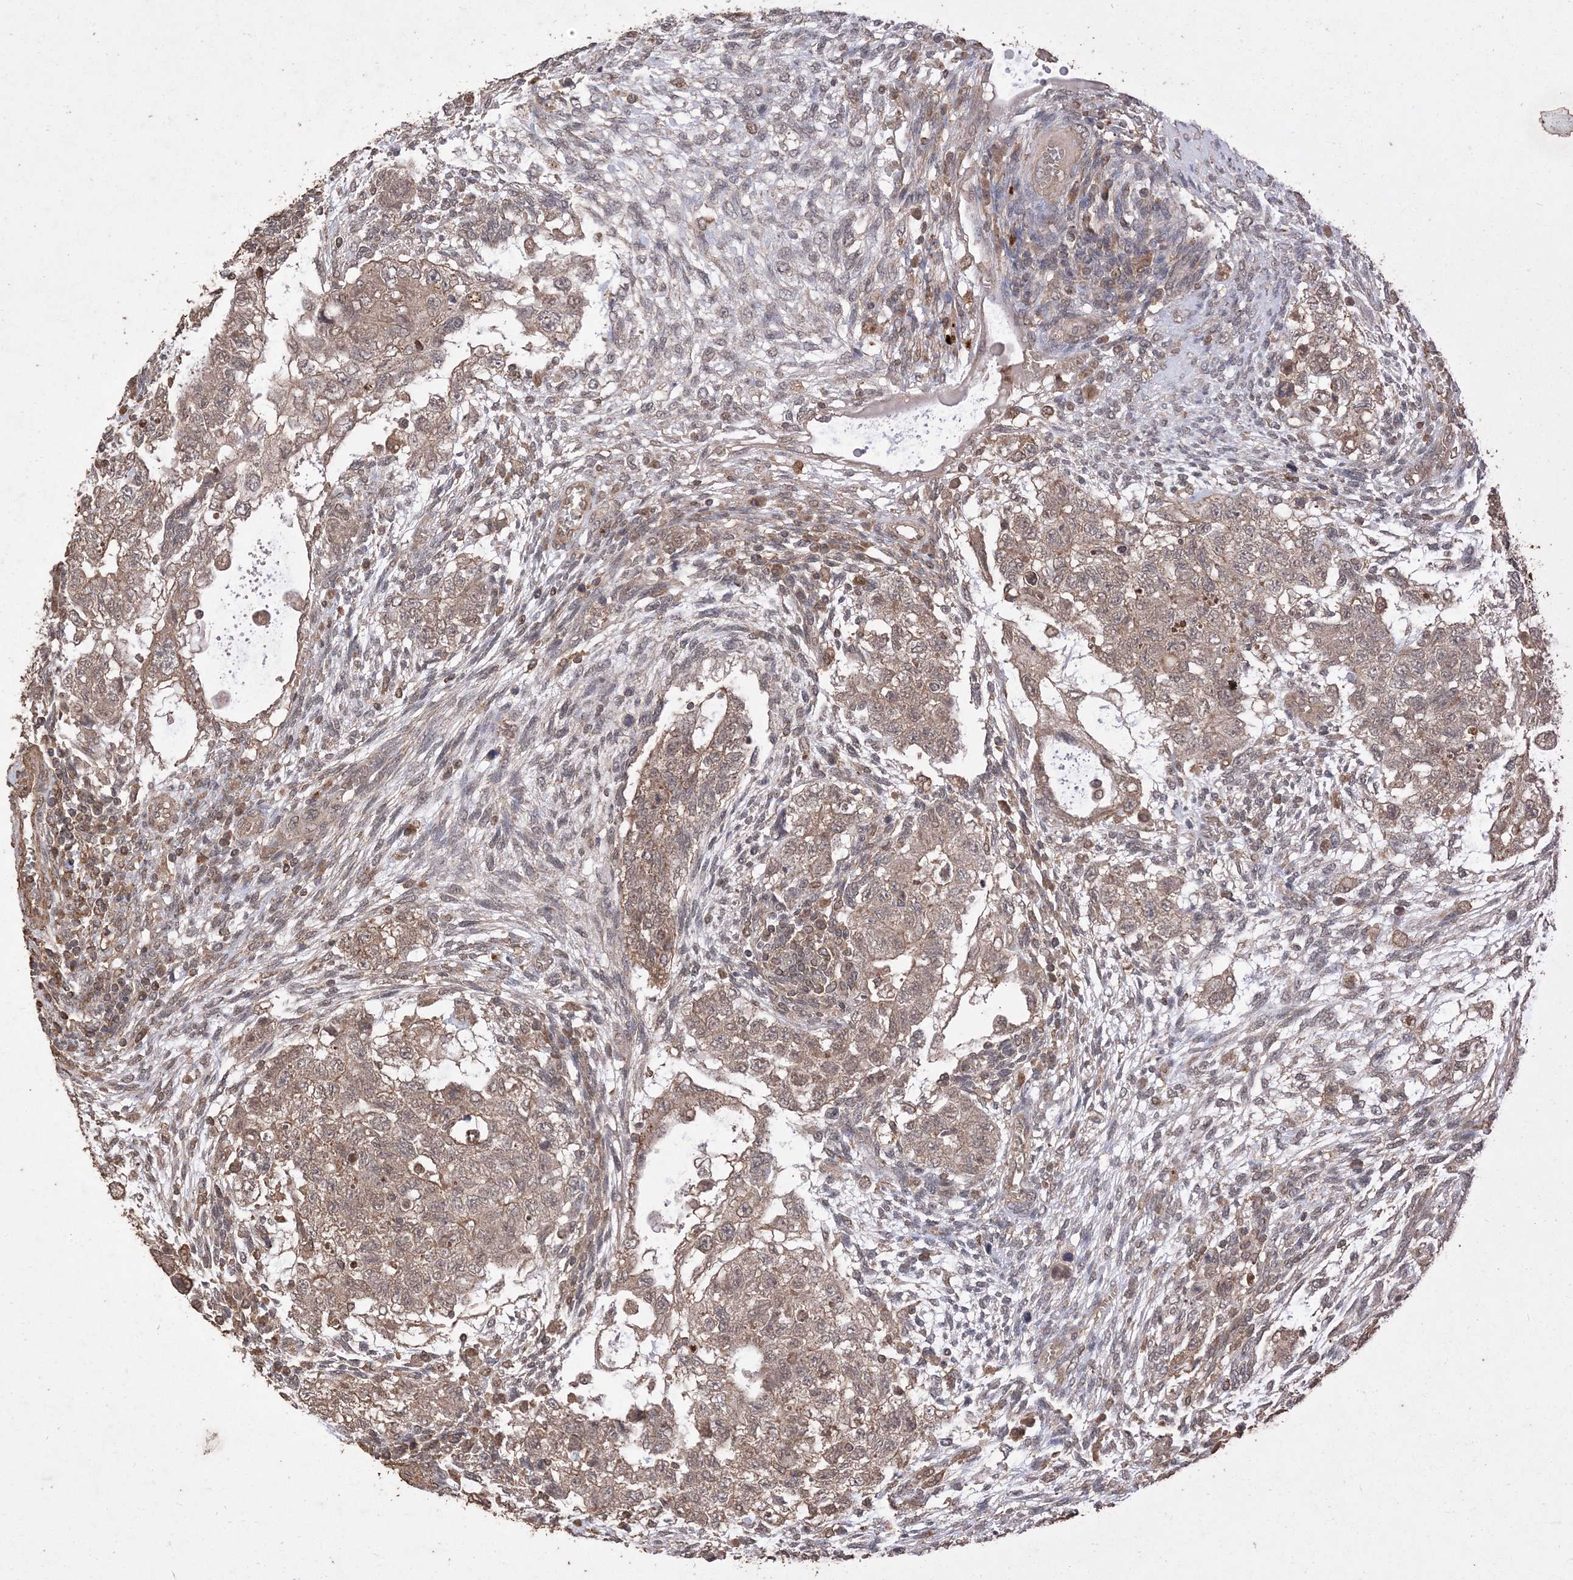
{"staining": {"intensity": "moderate", "quantity": ">75%", "location": "cytoplasmic/membranous"}, "tissue": "testis cancer", "cell_type": "Tumor cells", "image_type": "cancer", "snomed": [{"axis": "morphology", "description": "Carcinoma, Embryonal, NOS"}, {"axis": "topography", "description": "Testis"}], "caption": "This micrograph demonstrates testis cancer stained with immunohistochemistry to label a protein in brown. The cytoplasmic/membranous of tumor cells show moderate positivity for the protein. Nuclei are counter-stained blue.", "gene": "HPS4", "patient": {"sex": "male", "age": 37}}